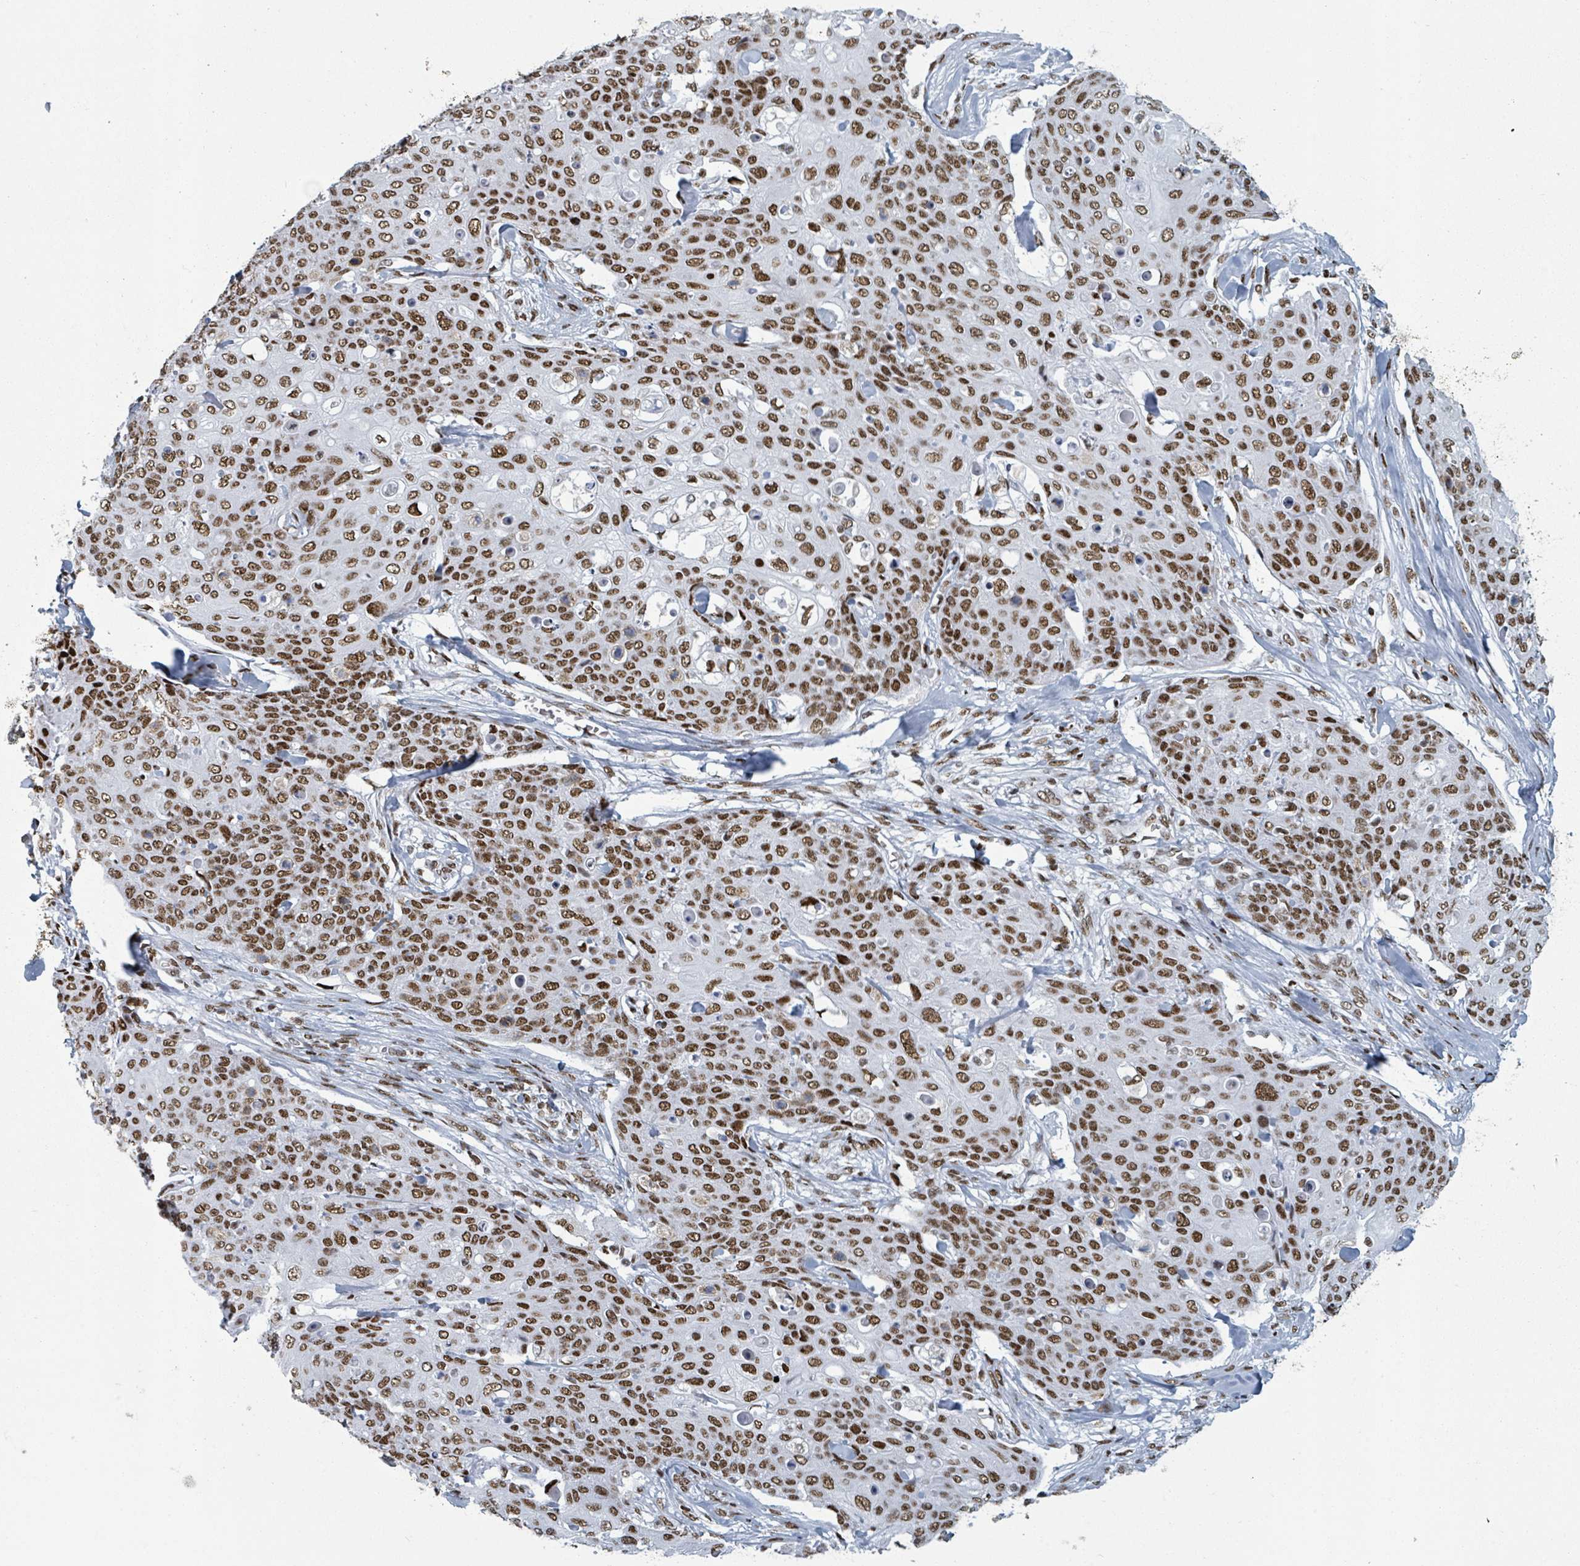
{"staining": {"intensity": "strong", "quantity": ">75%", "location": "nuclear"}, "tissue": "skin cancer", "cell_type": "Tumor cells", "image_type": "cancer", "snomed": [{"axis": "morphology", "description": "Squamous cell carcinoma, NOS"}, {"axis": "topography", "description": "Skin"}, {"axis": "topography", "description": "Vulva"}], "caption": "Skin squamous cell carcinoma stained with immunohistochemistry demonstrates strong nuclear staining in approximately >75% of tumor cells.", "gene": "DHX16", "patient": {"sex": "female", "age": 85}}